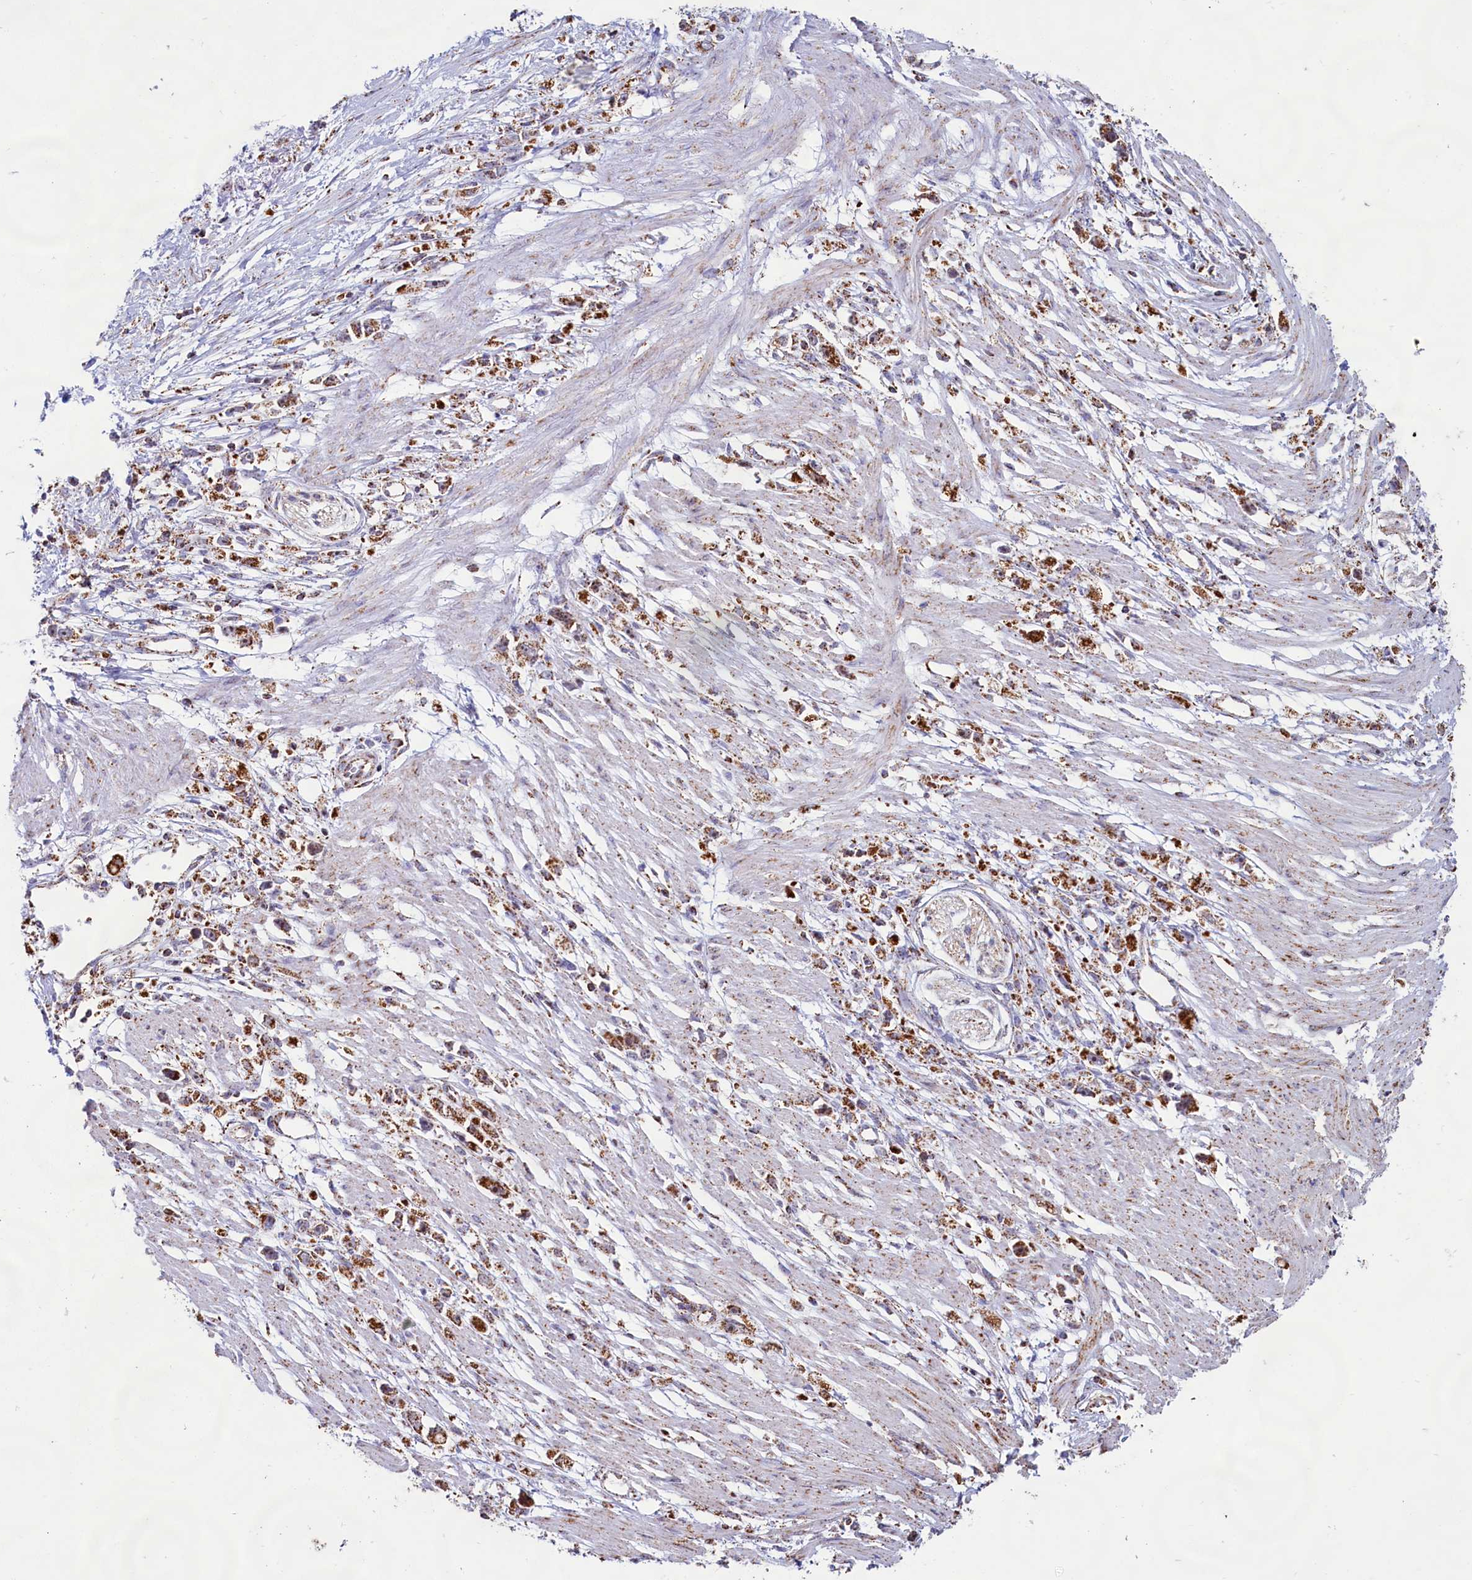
{"staining": {"intensity": "moderate", "quantity": ">75%", "location": "cytoplasmic/membranous"}, "tissue": "stomach cancer", "cell_type": "Tumor cells", "image_type": "cancer", "snomed": [{"axis": "morphology", "description": "Adenocarcinoma, NOS"}, {"axis": "topography", "description": "Stomach"}], "caption": "Immunohistochemistry staining of stomach cancer, which reveals medium levels of moderate cytoplasmic/membranous staining in approximately >75% of tumor cells indicating moderate cytoplasmic/membranous protein expression. The staining was performed using DAB (brown) for protein detection and nuclei were counterstained in hematoxylin (blue).", "gene": "C1D", "patient": {"sex": "female", "age": 59}}